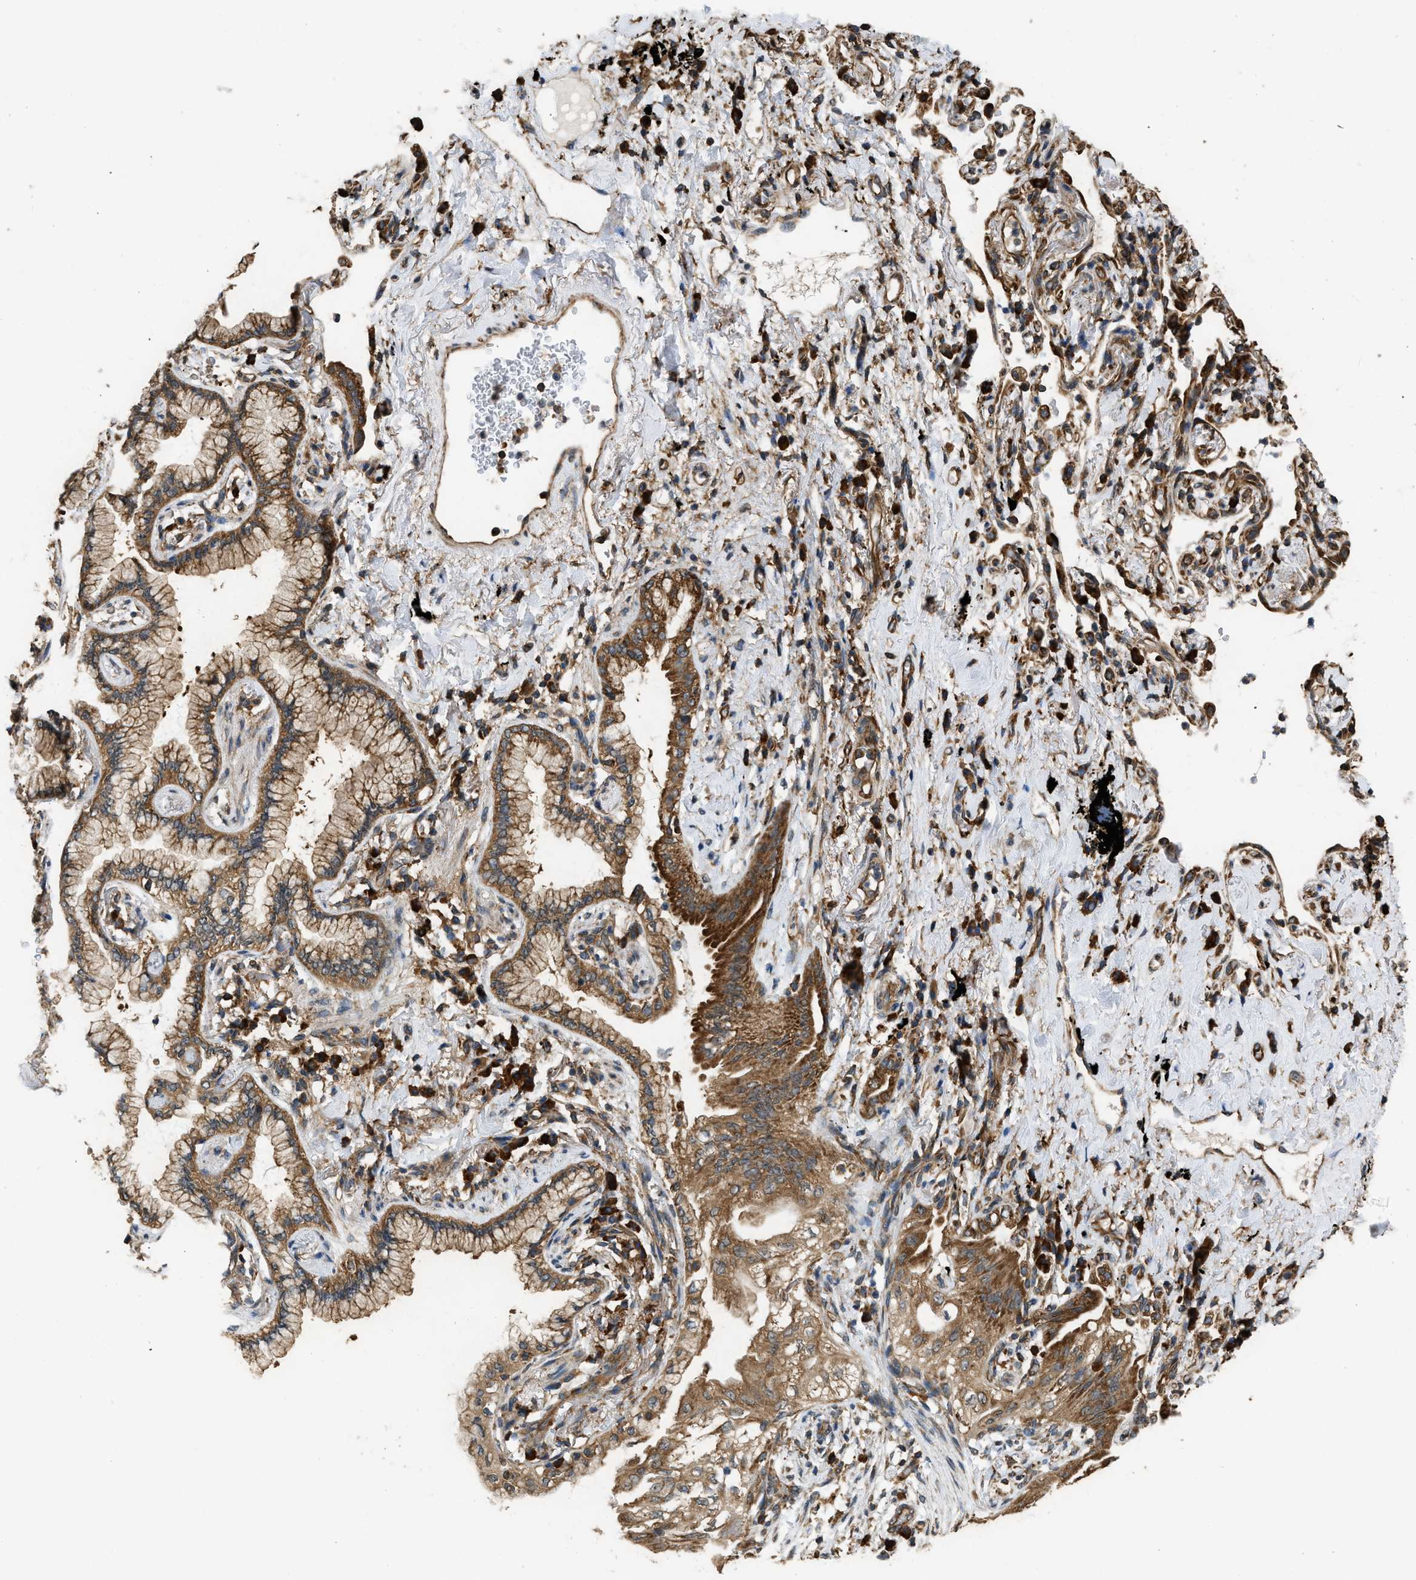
{"staining": {"intensity": "moderate", "quantity": ">75%", "location": "cytoplasmic/membranous"}, "tissue": "lung cancer", "cell_type": "Tumor cells", "image_type": "cancer", "snomed": [{"axis": "morphology", "description": "Normal tissue, NOS"}, {"axis": "morphology", "description": "Adenocarcinoma, NOS"}, {"axis": "topography", "description": "Bronchus"}, {"axis": "topography", "description": "Lung"}], "caption": "About >75% of tumor cells in human adenocarcinoma (lung) show moderate cytoplasmic/membranous protein staining as visualized by brown immunohistochemical staining.", "gene": "SLC36A4", "patient": {"sex": "female", "age": 70}}